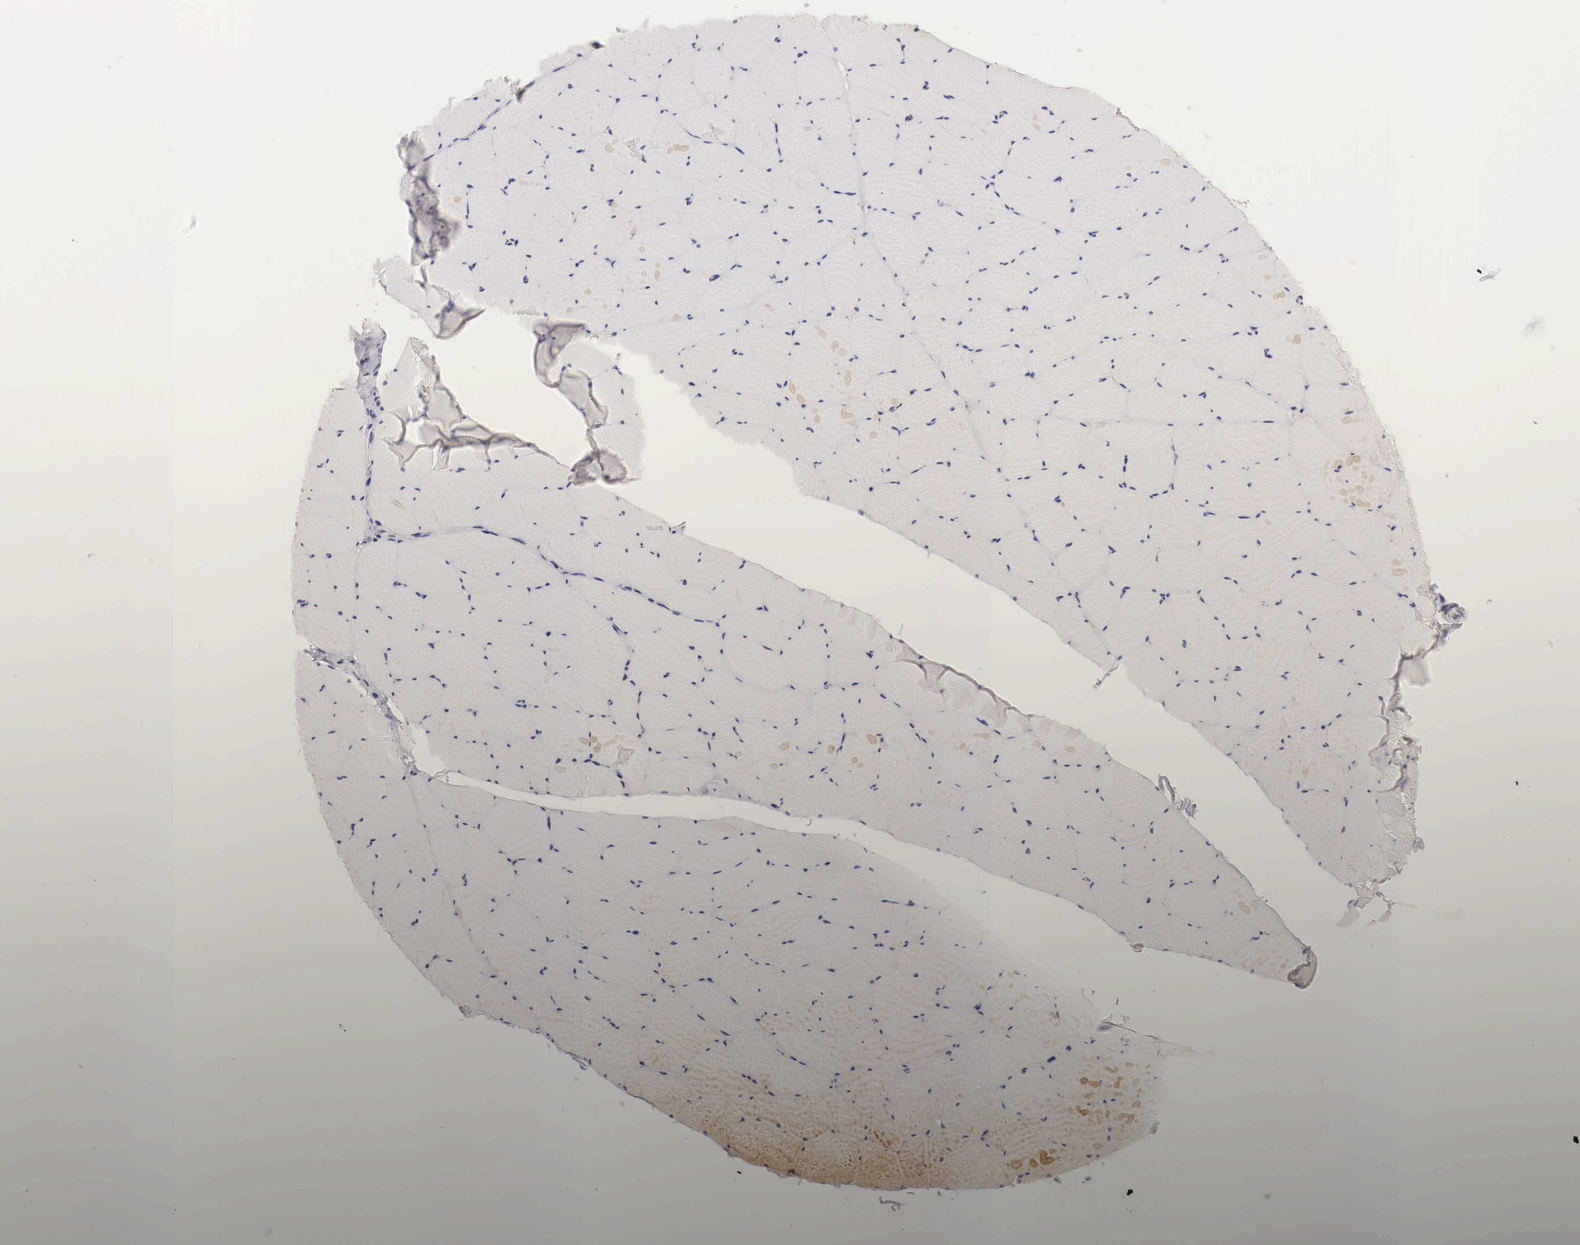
{"staining": {"intensity": "negative", "quantity": "none", "location": "none"}, "tissue": "skeletal muscle", "cell_type": "Myocytes", "image_type": "normal", "snomed": [{"axis": "morphology", "description": "Normal tissue, NOS"}, {"axis": "topography", "description": "Skeletal muscle"}, {"axis": "topography", "description": "Salivary gland"}], "caption": "IHC micrograph of unremarkable skeletal muscle: human skeletal muscle stained with DAB (3,3'-diaminobenzidine) displays no significant protein positivity in myocytes. The staining was performed using DAB to visualize the protein expression in brown, while the nuclei were stained in blue with hematoxylin (Magnification: 20x).", "gene": "ERBB2", "patient": {"sex": "male", "age": 62}}